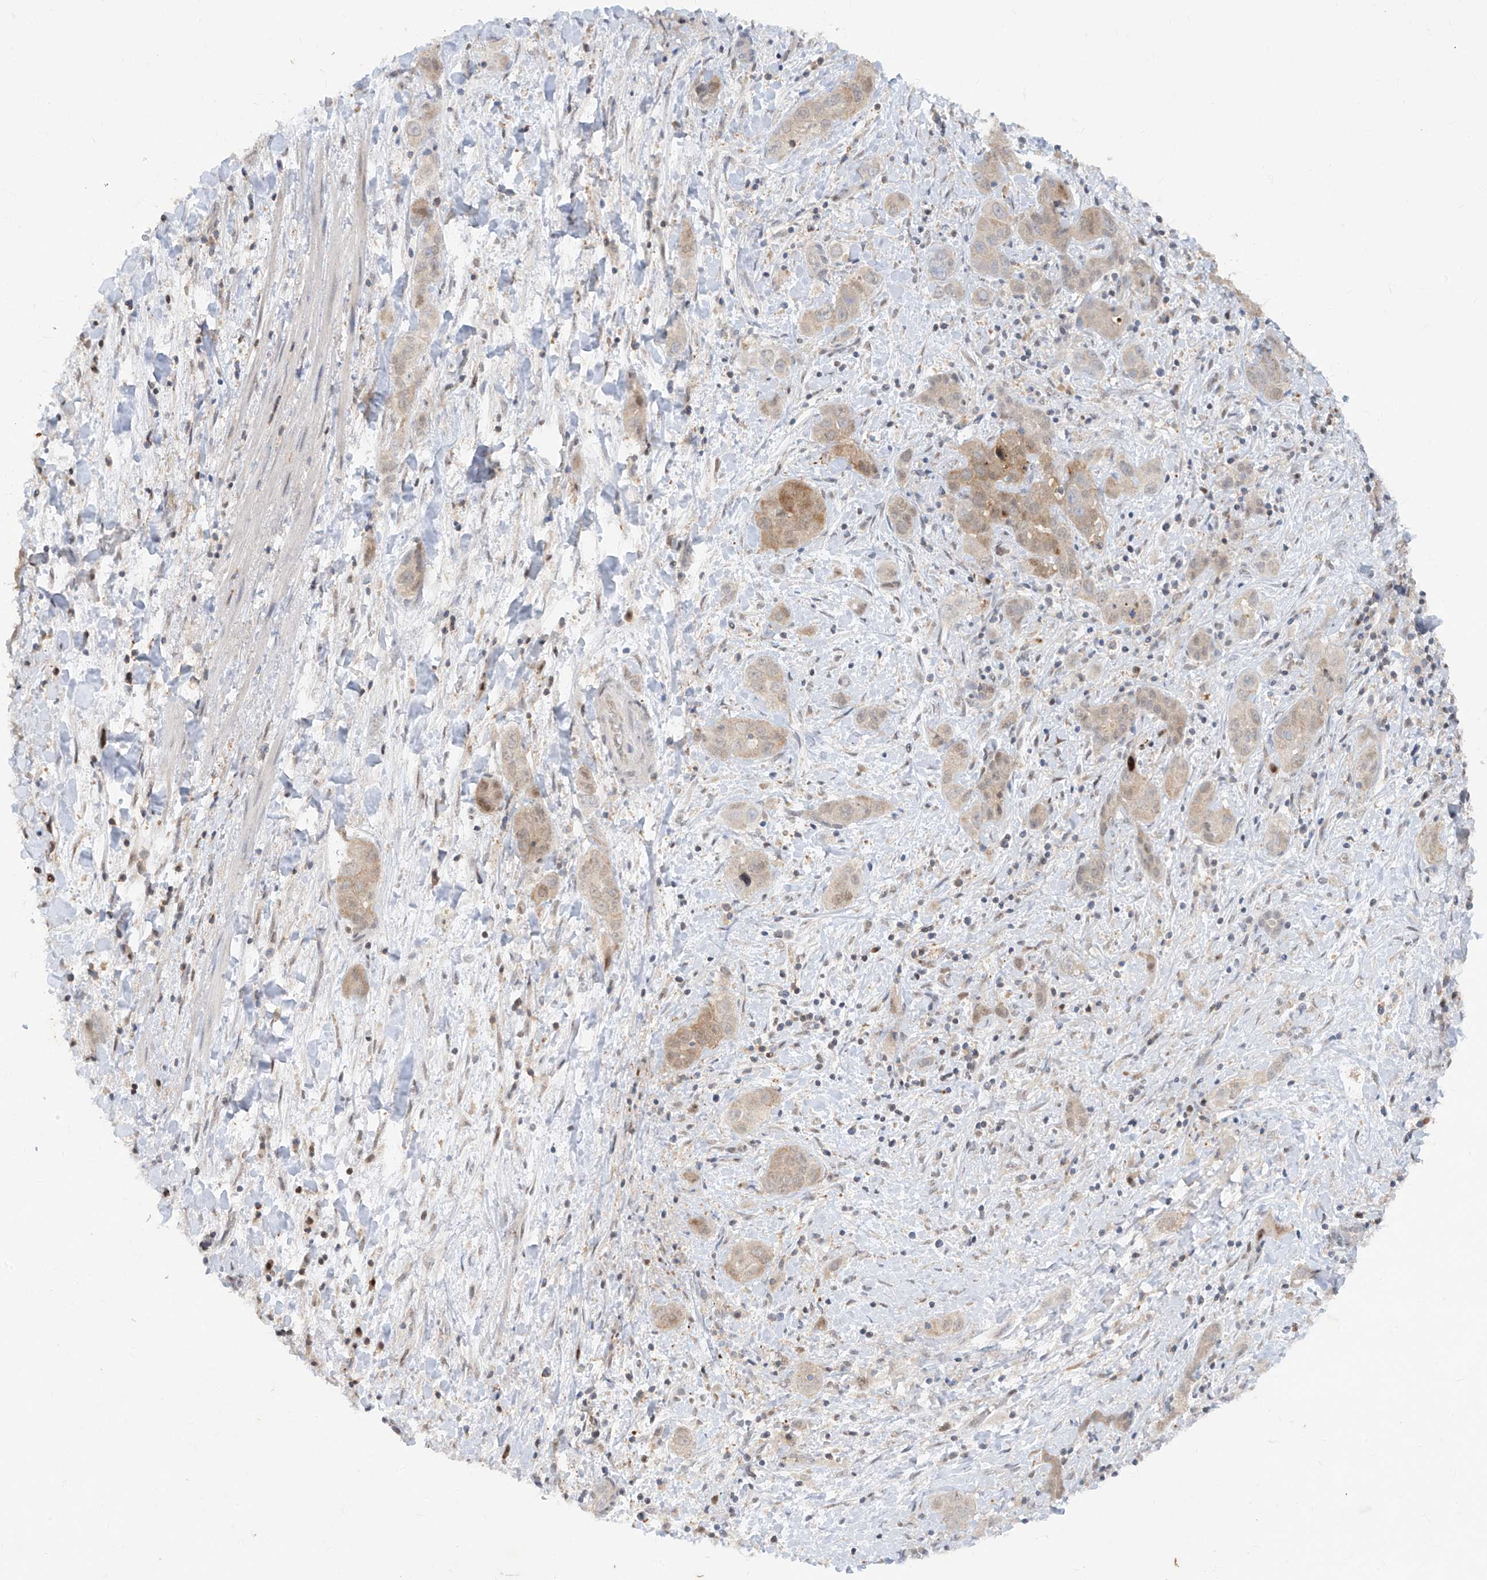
{"staining": {"intensity": "weak", "quantity": "25%-75%", "location": "cytoplasmic/membranous,nuclear"}, "tissue": "liver cancer", "cell_type": "Tumor cells", "image_type": "cancer", "snomed": [{"axis": "morphology", "description": "Cholangiocarcinoma"}, {"axis": "topography", "description": "Liver"}], "caption": "Brown immunohistochemical staining in human cholangiocarcinoma (liver) exhibits weak cytoplasmic/membranous and nuclear expression in approximately 25%-75% of tumor cells.", "gene": "ZNF358", "patient": {"sex": "female", "age": 52}}